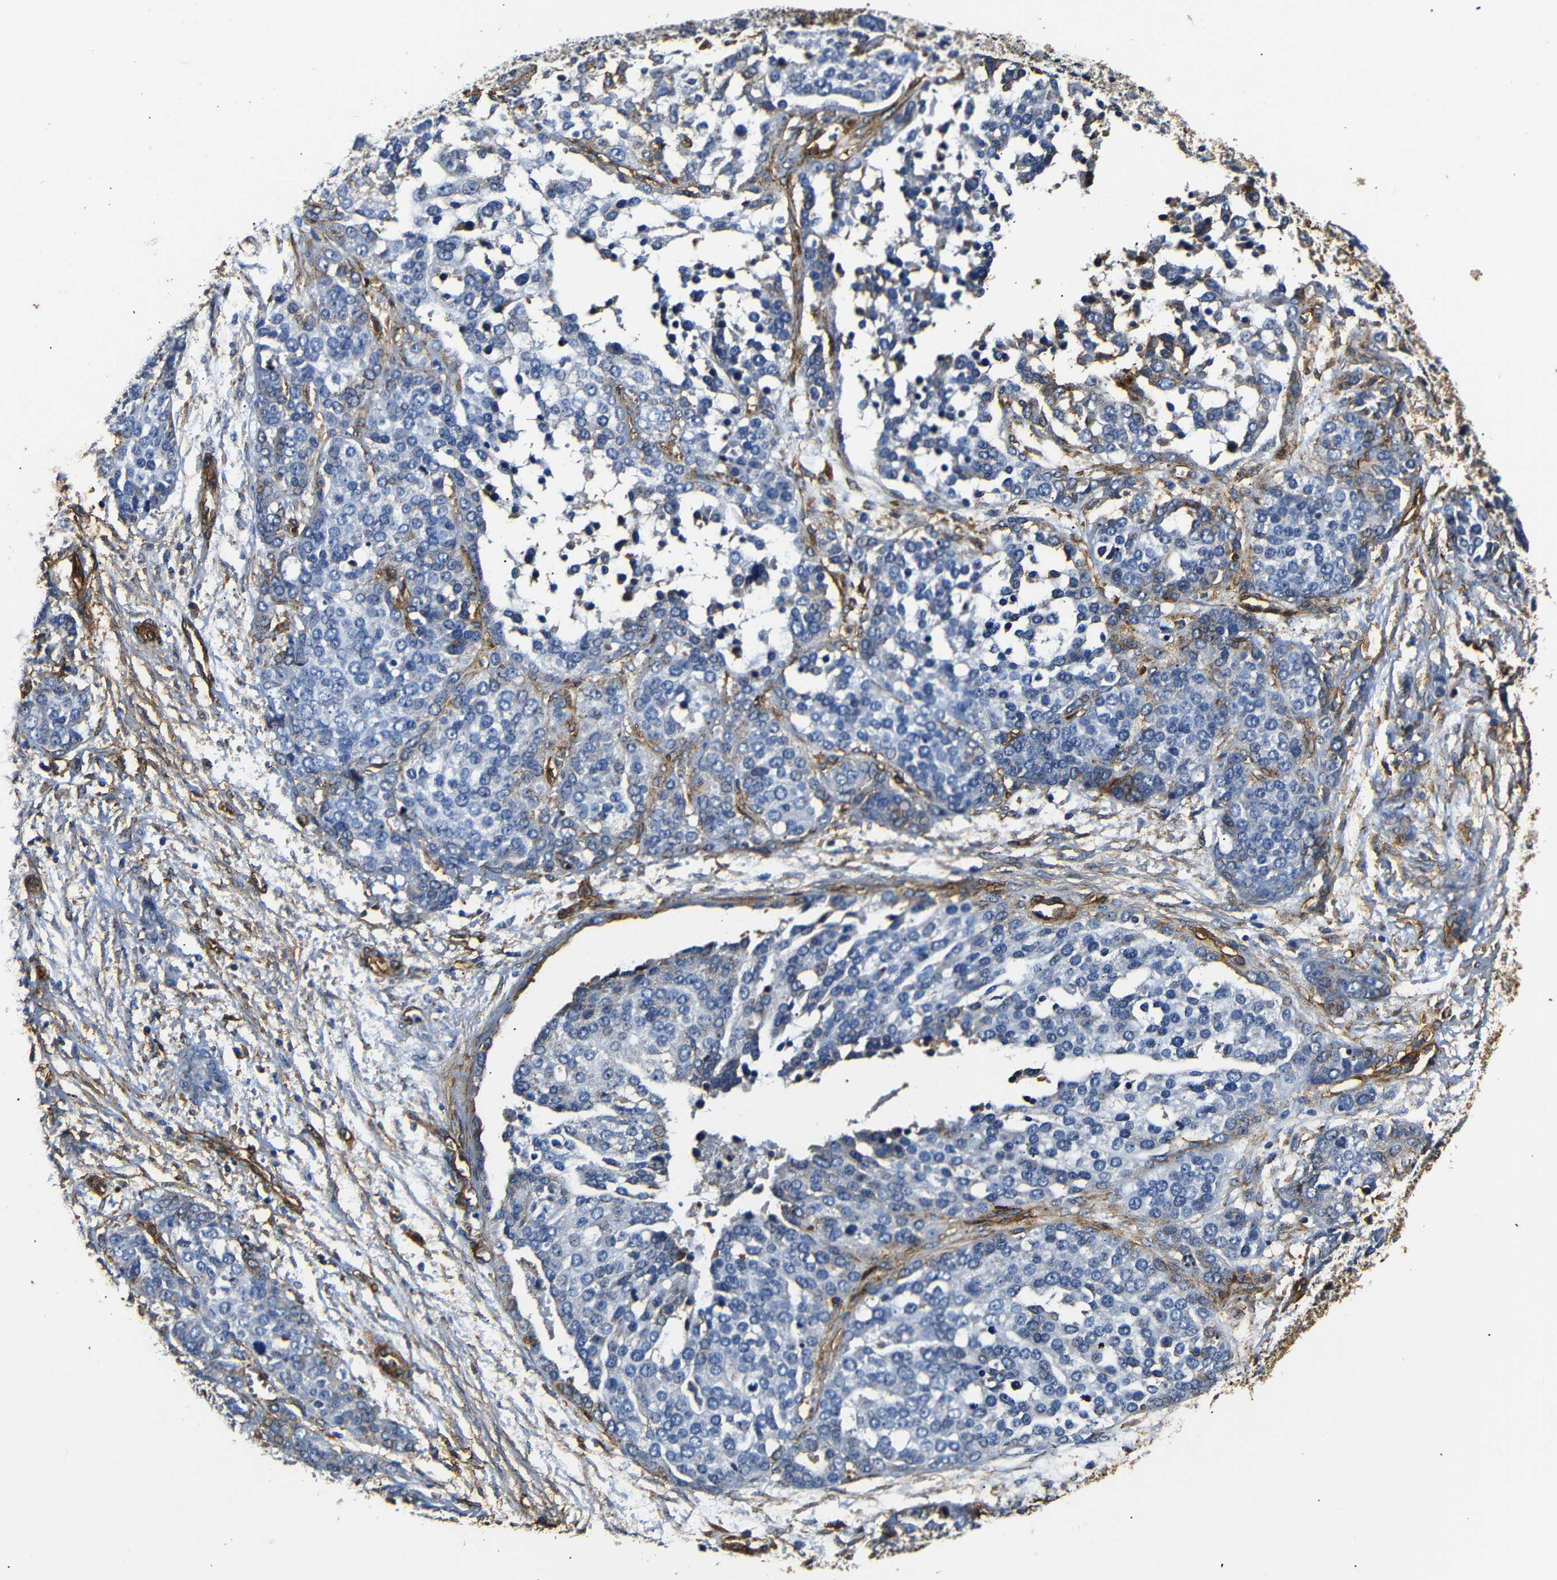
{"staining": {"intensity": "moderate", "quantity": "<25%", "location": "cytoplasmic/membranous"}, "tissue": "ovarian cancer", "cell_type": "Tumor cells", "image_type": "cancer", "snomed": [{"axis": "morphology", "description": "Cystadenocarcinoma, serous, NOS"}, {"axis": "topography", "description": "Ovary"}], "caption": "A brown stain shows moderate cytoplasmic/membranous positivity of a protein in ovarian serous cystadenocarcinoma tumor cells.", "gene": "CAV2", "patient": {"sex": "female", "age": 44}}